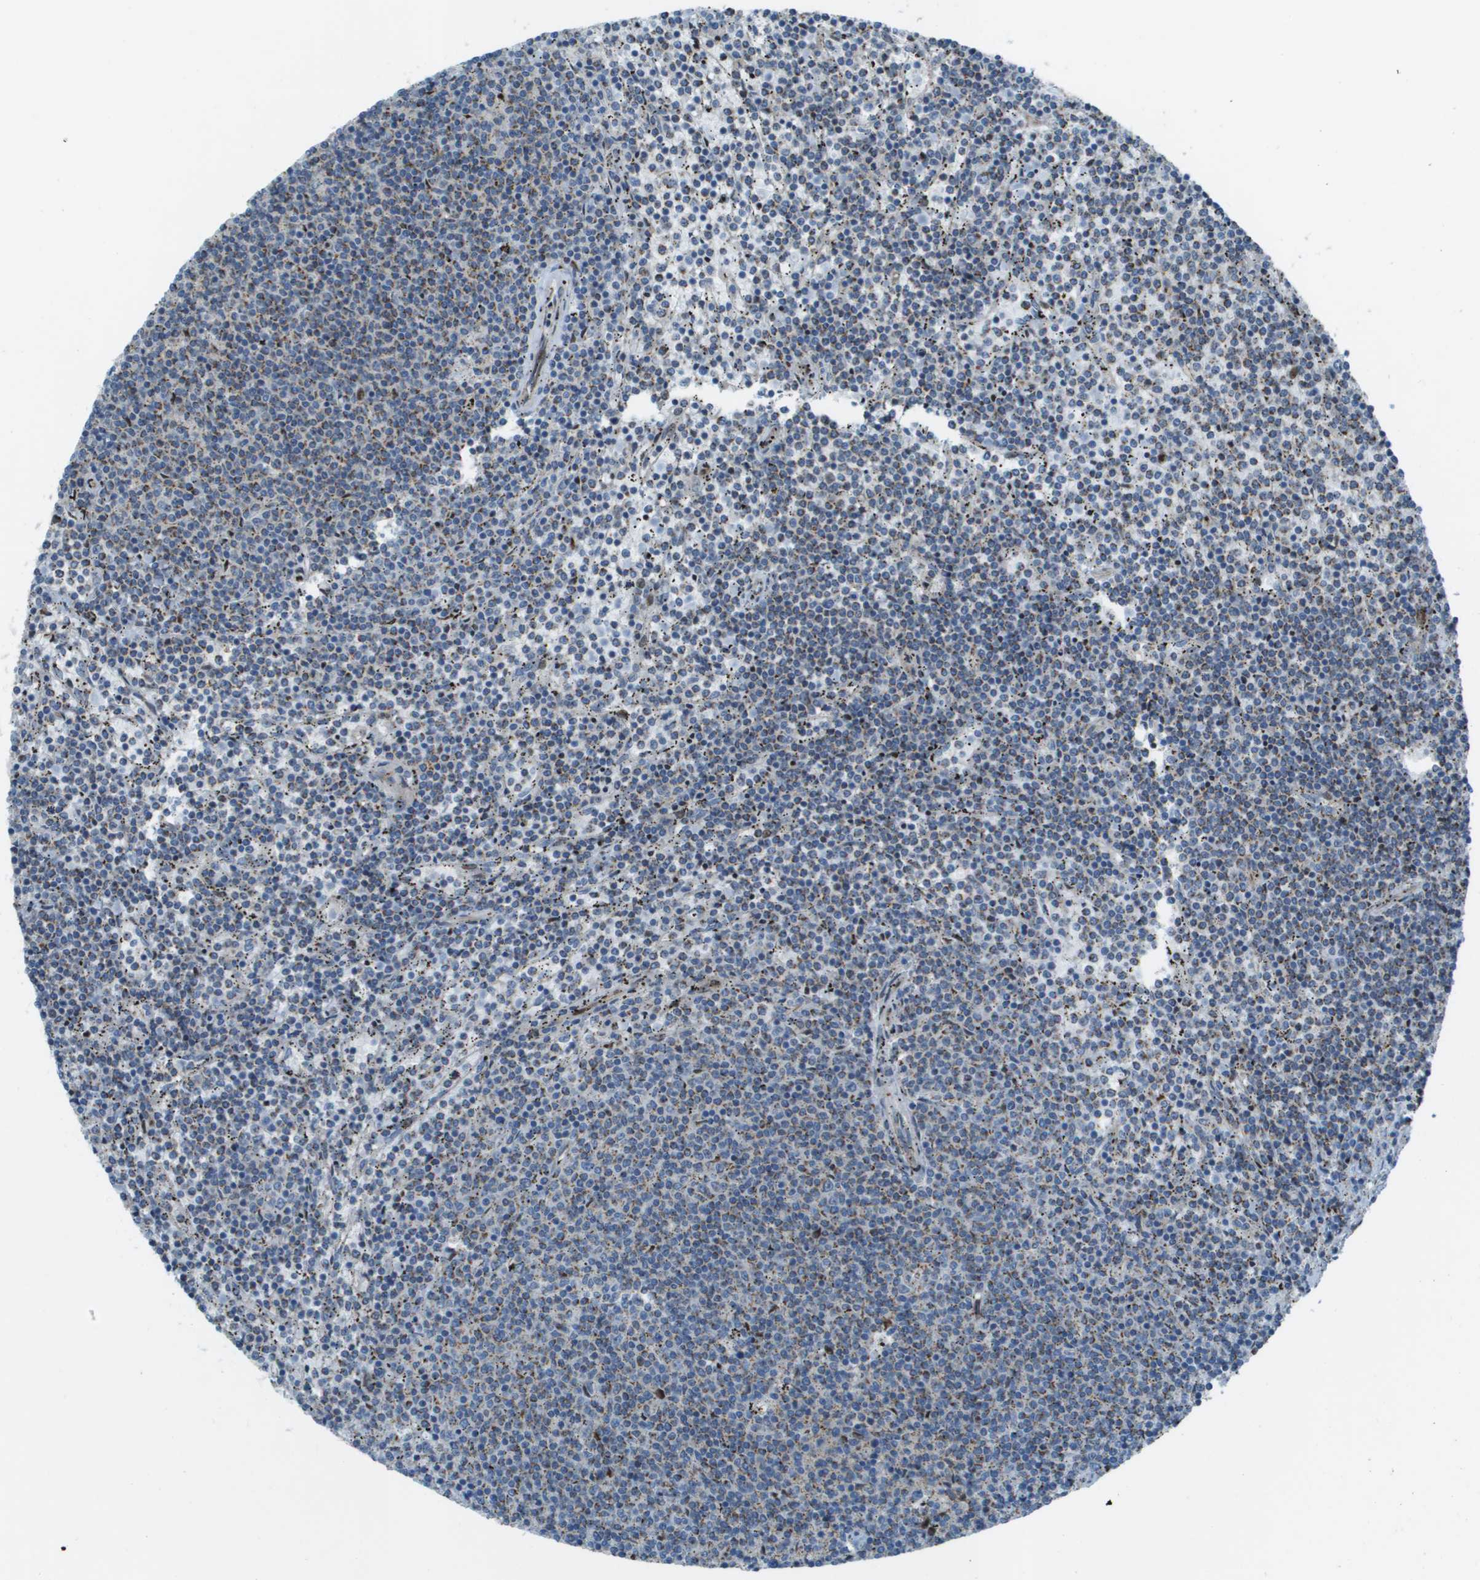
{"staining": {"intensity": "weak", "quantity": "25%-75%", "location": "cytoplasmic/membranous"}, "tissue": "lymphoma", "cell_type": "Tumor cells", "image_type": "cancer", "snomed": [{"axis": "morphology", "description": "Malignant lymphoma, non-Hodgkin's type, Low grade"}, {"axis": "topography", "description": "Spleen"}], "caption": "Immunohistochemical staining of lymphoma displays low levels of weak cytoplasmic/membranous expression in about 25%-75% of tumor cells.", "gene": "MGAT3", "patient": {"sex": "female", "age": 50}}